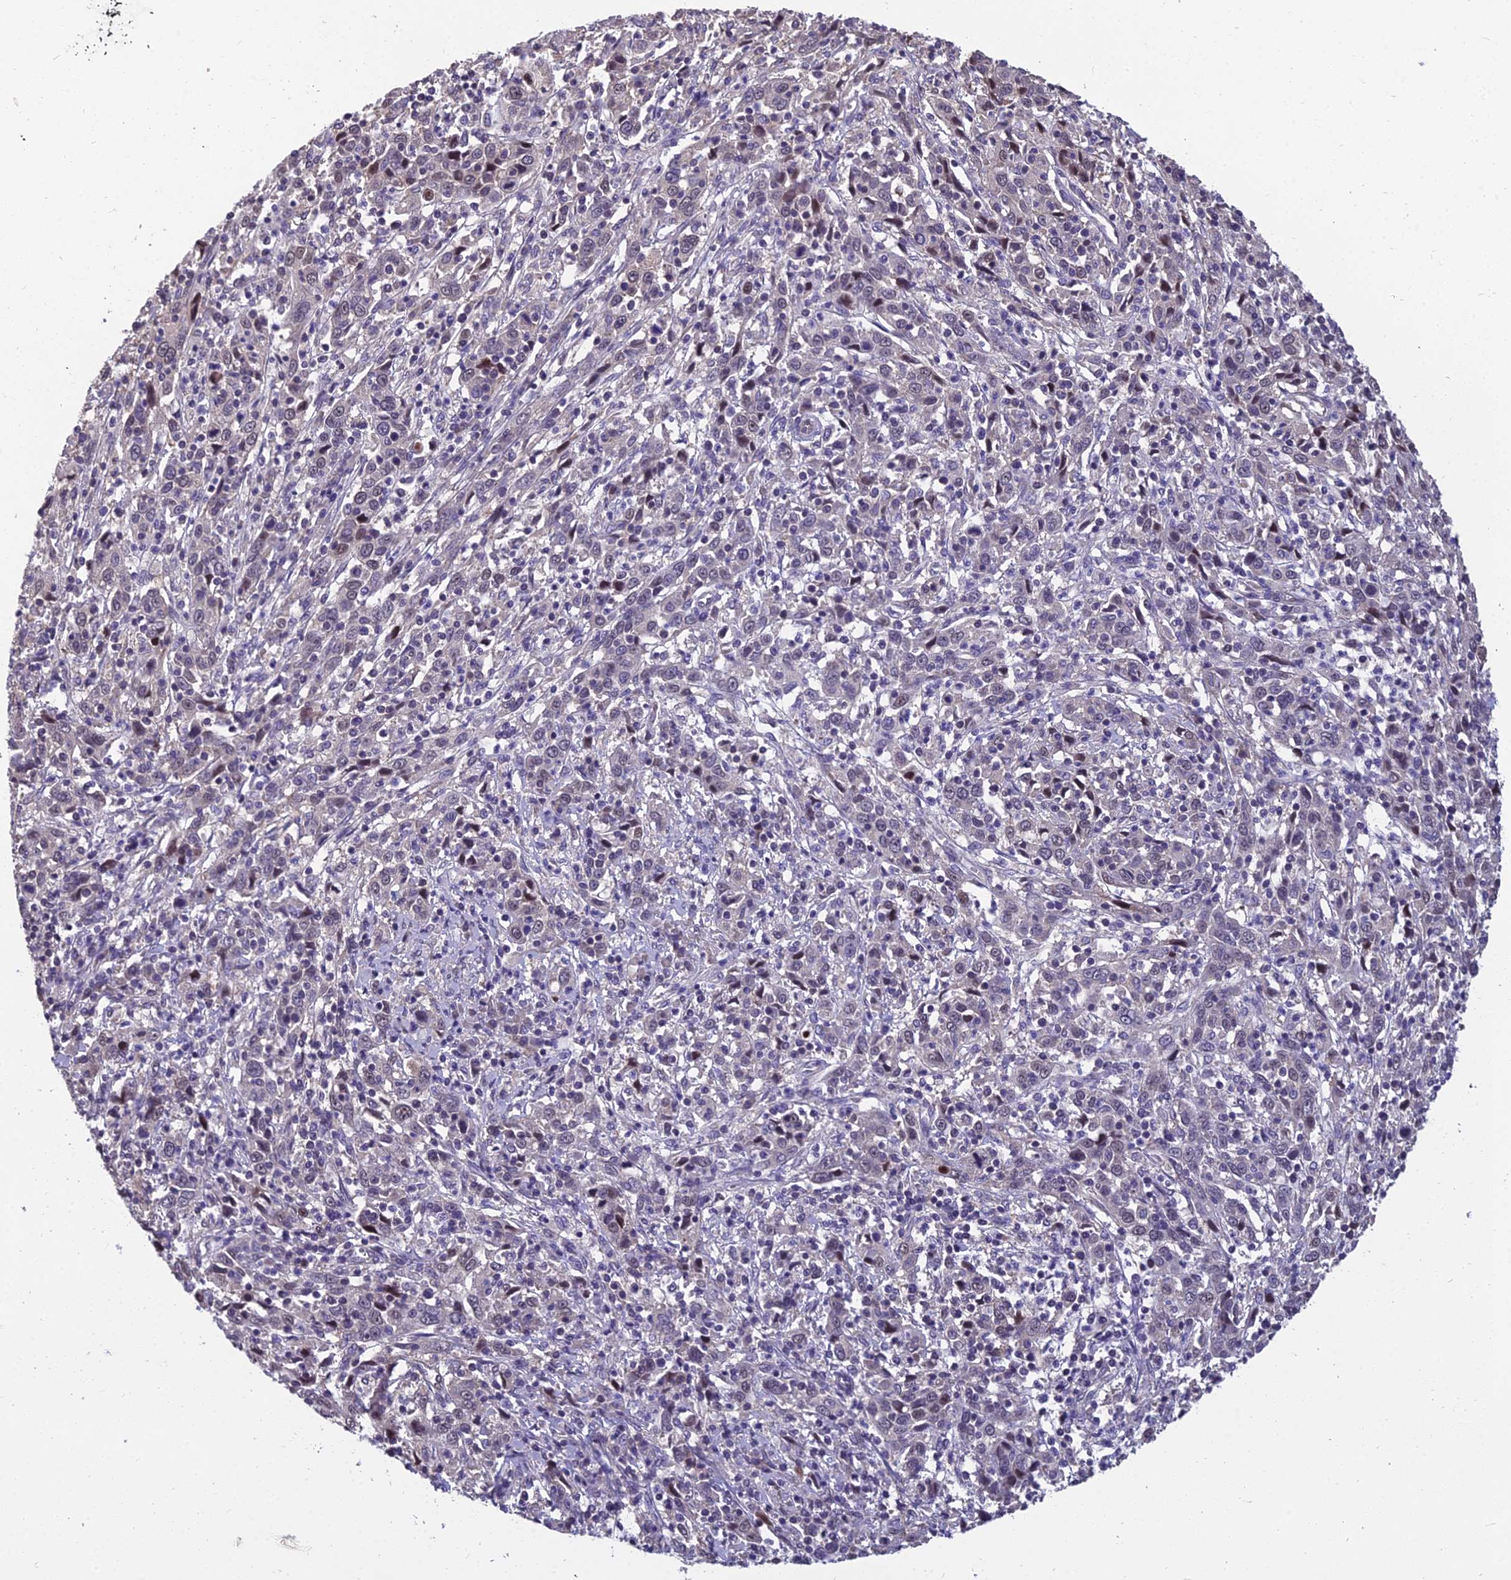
{"staining": {"intensity": "moderate", "quantity": "<25%", "location": "nuclear"}, "tissue": "cervical cancer", "cell_type": "Tumor cells", "image_type": "cancer", "snomed": [{"axis": "morphology", "description": "Squamous cell carcinoma, NOS"}, {"axis": "topography", "description": "Cervix"}], "caption": "Cervical cancer stained with immunohistochemistry reveals moderate nuclear staining in about <25% of tumor cells. The protein is stained brown, and the nuclei are stained in blue (DAB IHC with brightfield microscopy, high magnification).", "gene": "GRWD1", "patient": {"sex": "female", "age": 46}}